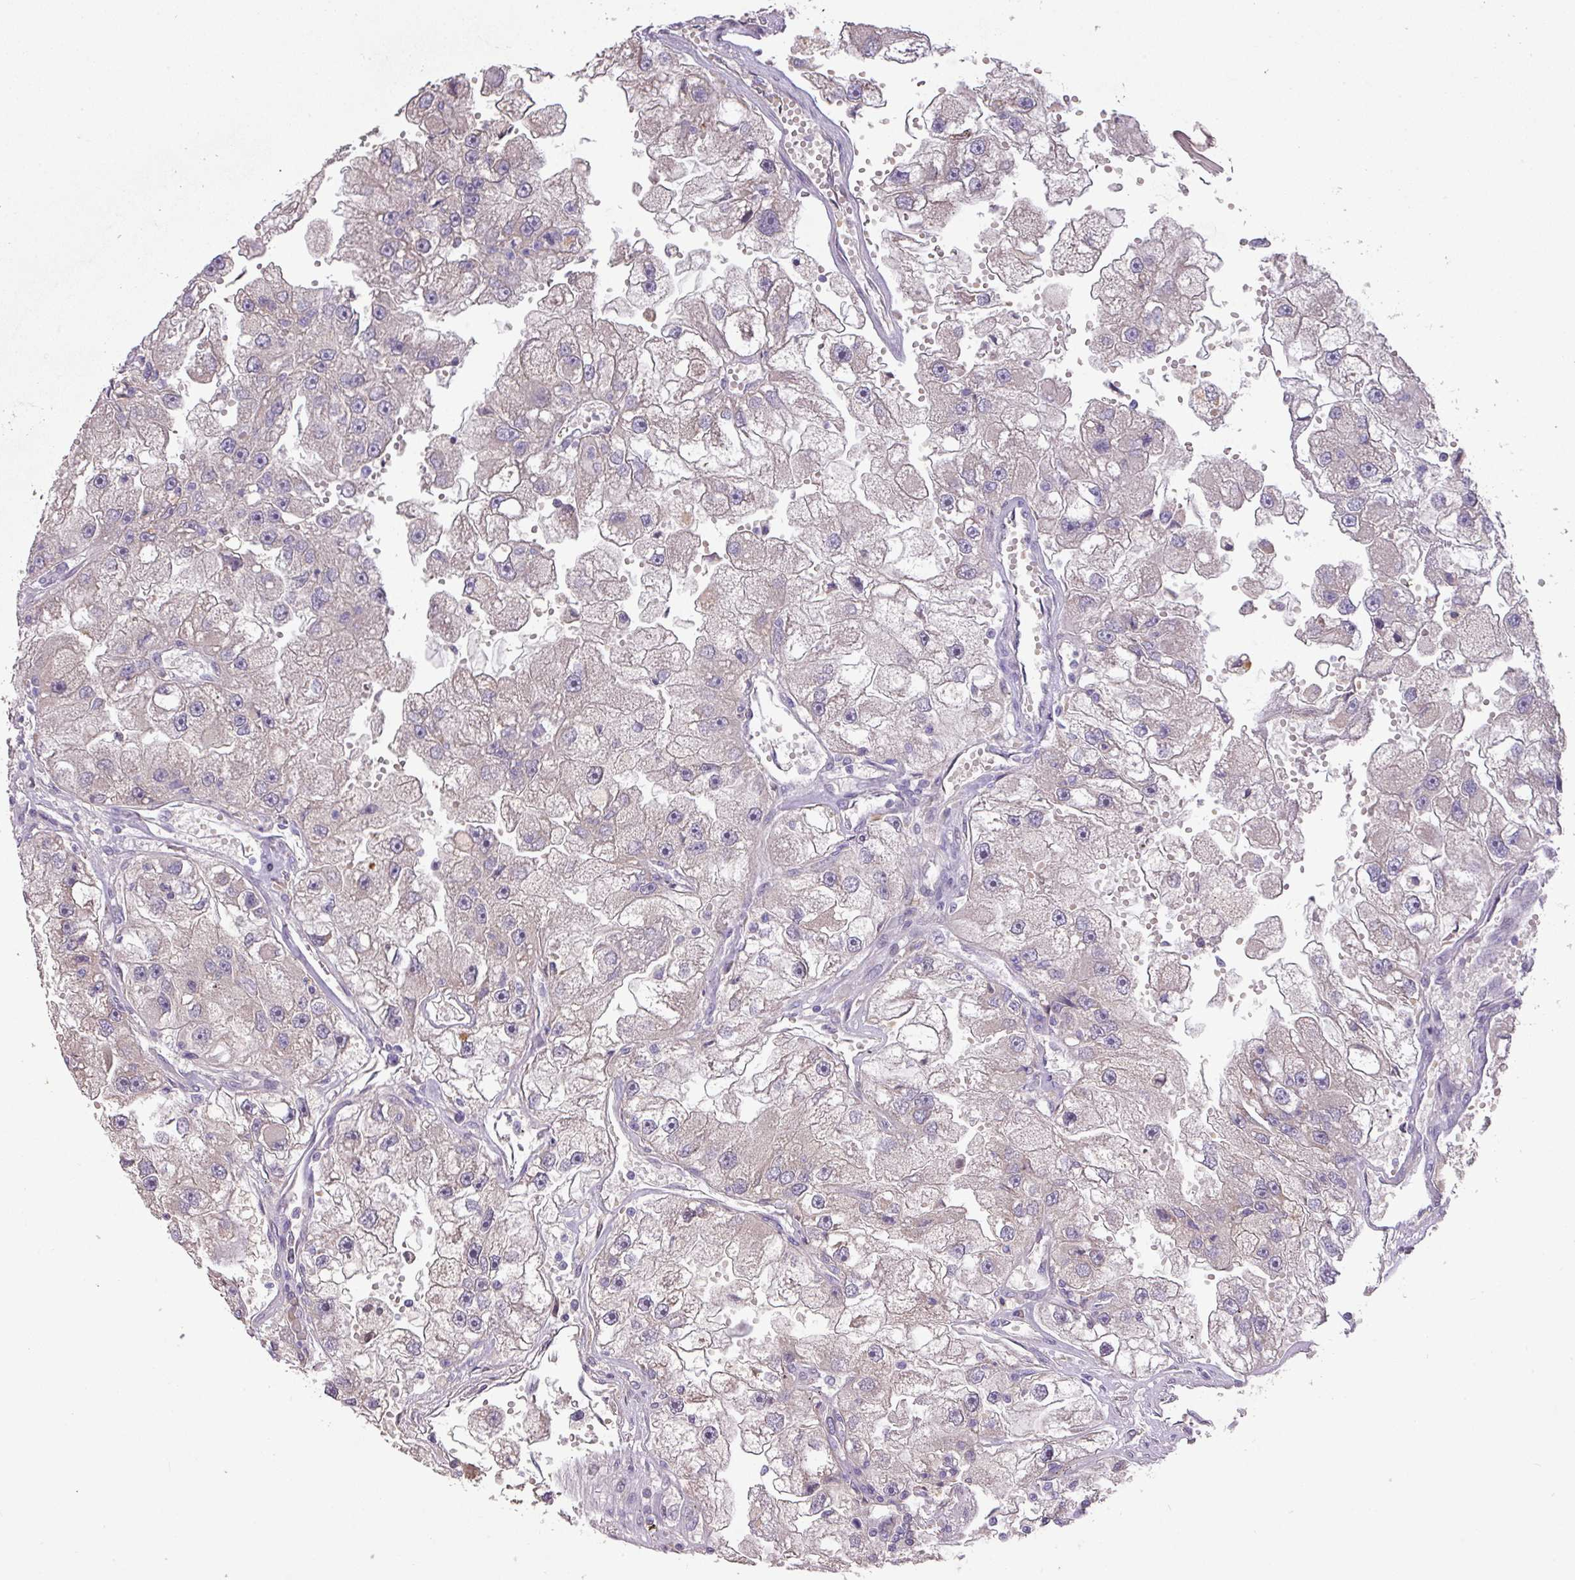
{"staining": {"intensity": "negative", "quantity": "none", "location": "none"}, "tissue": "renal cancer", "cell_type": "Tumor cells", "image_type": "cancer", "snomed": [{"axis": "morphology", "description": "Adenocarcinoma, NOS"}, {"axis": "topography", "description": "Kidney"}], "caption": "Immunohistochemical staining of adenocarcinoma (renal) demonstrates no significant expression in tumor cells. (DAB IHC with hematoxylin counter stain).", "gene": "PRADC1", "patient": {"sex": "male", "age": 63}}